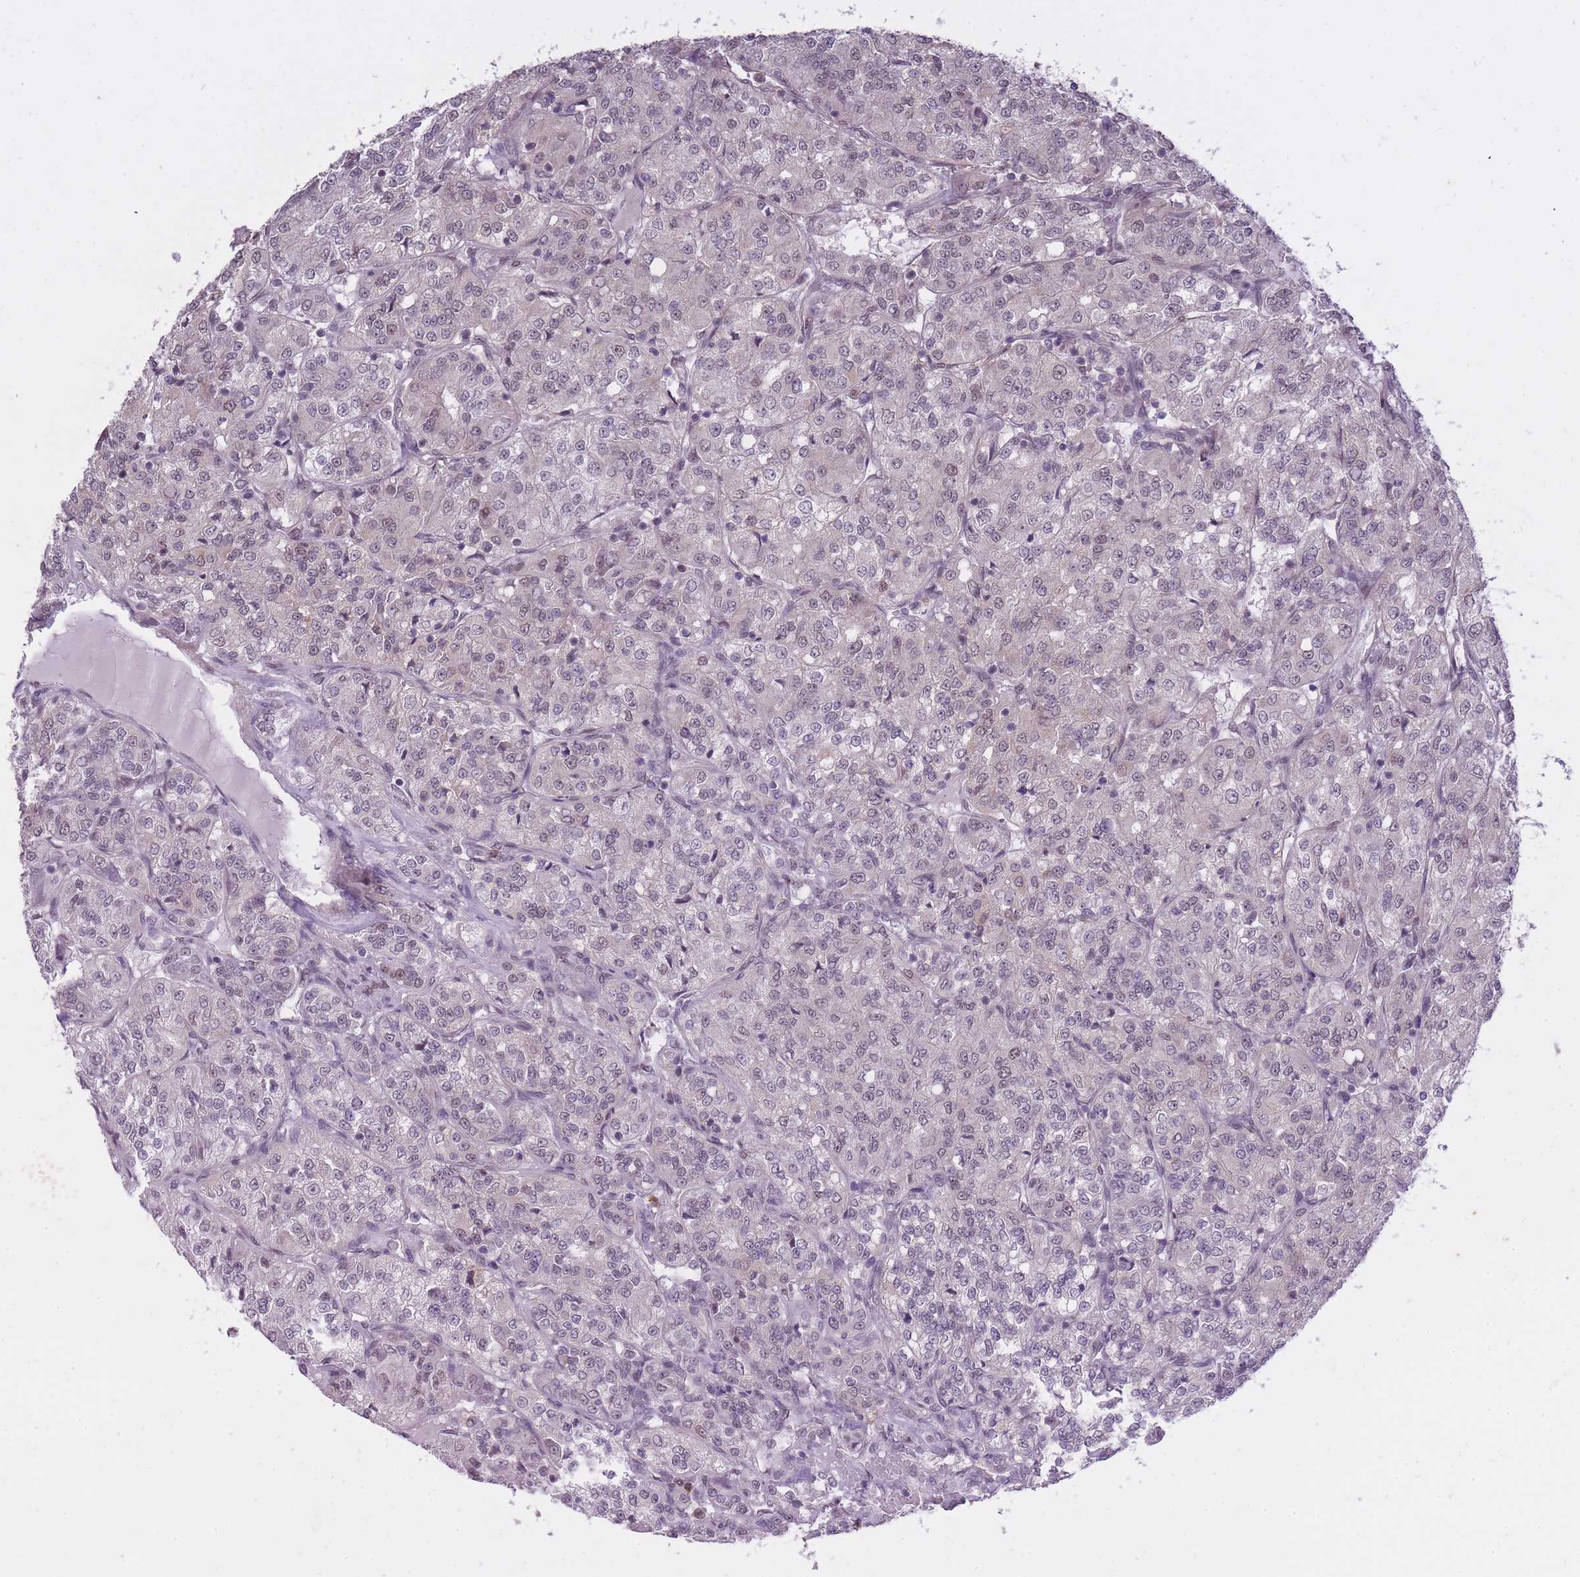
{"staining": {"intensity": "weak", "quantity": "<25%", "location": "nuclear"}, "tissue": "renal cancer", "cell_type": "Tumor cells", "image_type": "cancer", "snomed": [{"axis": "morphology", "description": "Adenocarcinoma, NOS"}, {"axis": "topography", "description": "Kidney"}], "caption": "The photomicrograph reveals no staining of tumor cells in adenocarcinoma (renal). (Stains: DAB immunohistochemistry (IHC) with hematoxylin counter stain, Microscopy: brightfield microscopy at high magnification).", "gene": "TIGD1", "patient": {"sex": "female", "age": 63}}